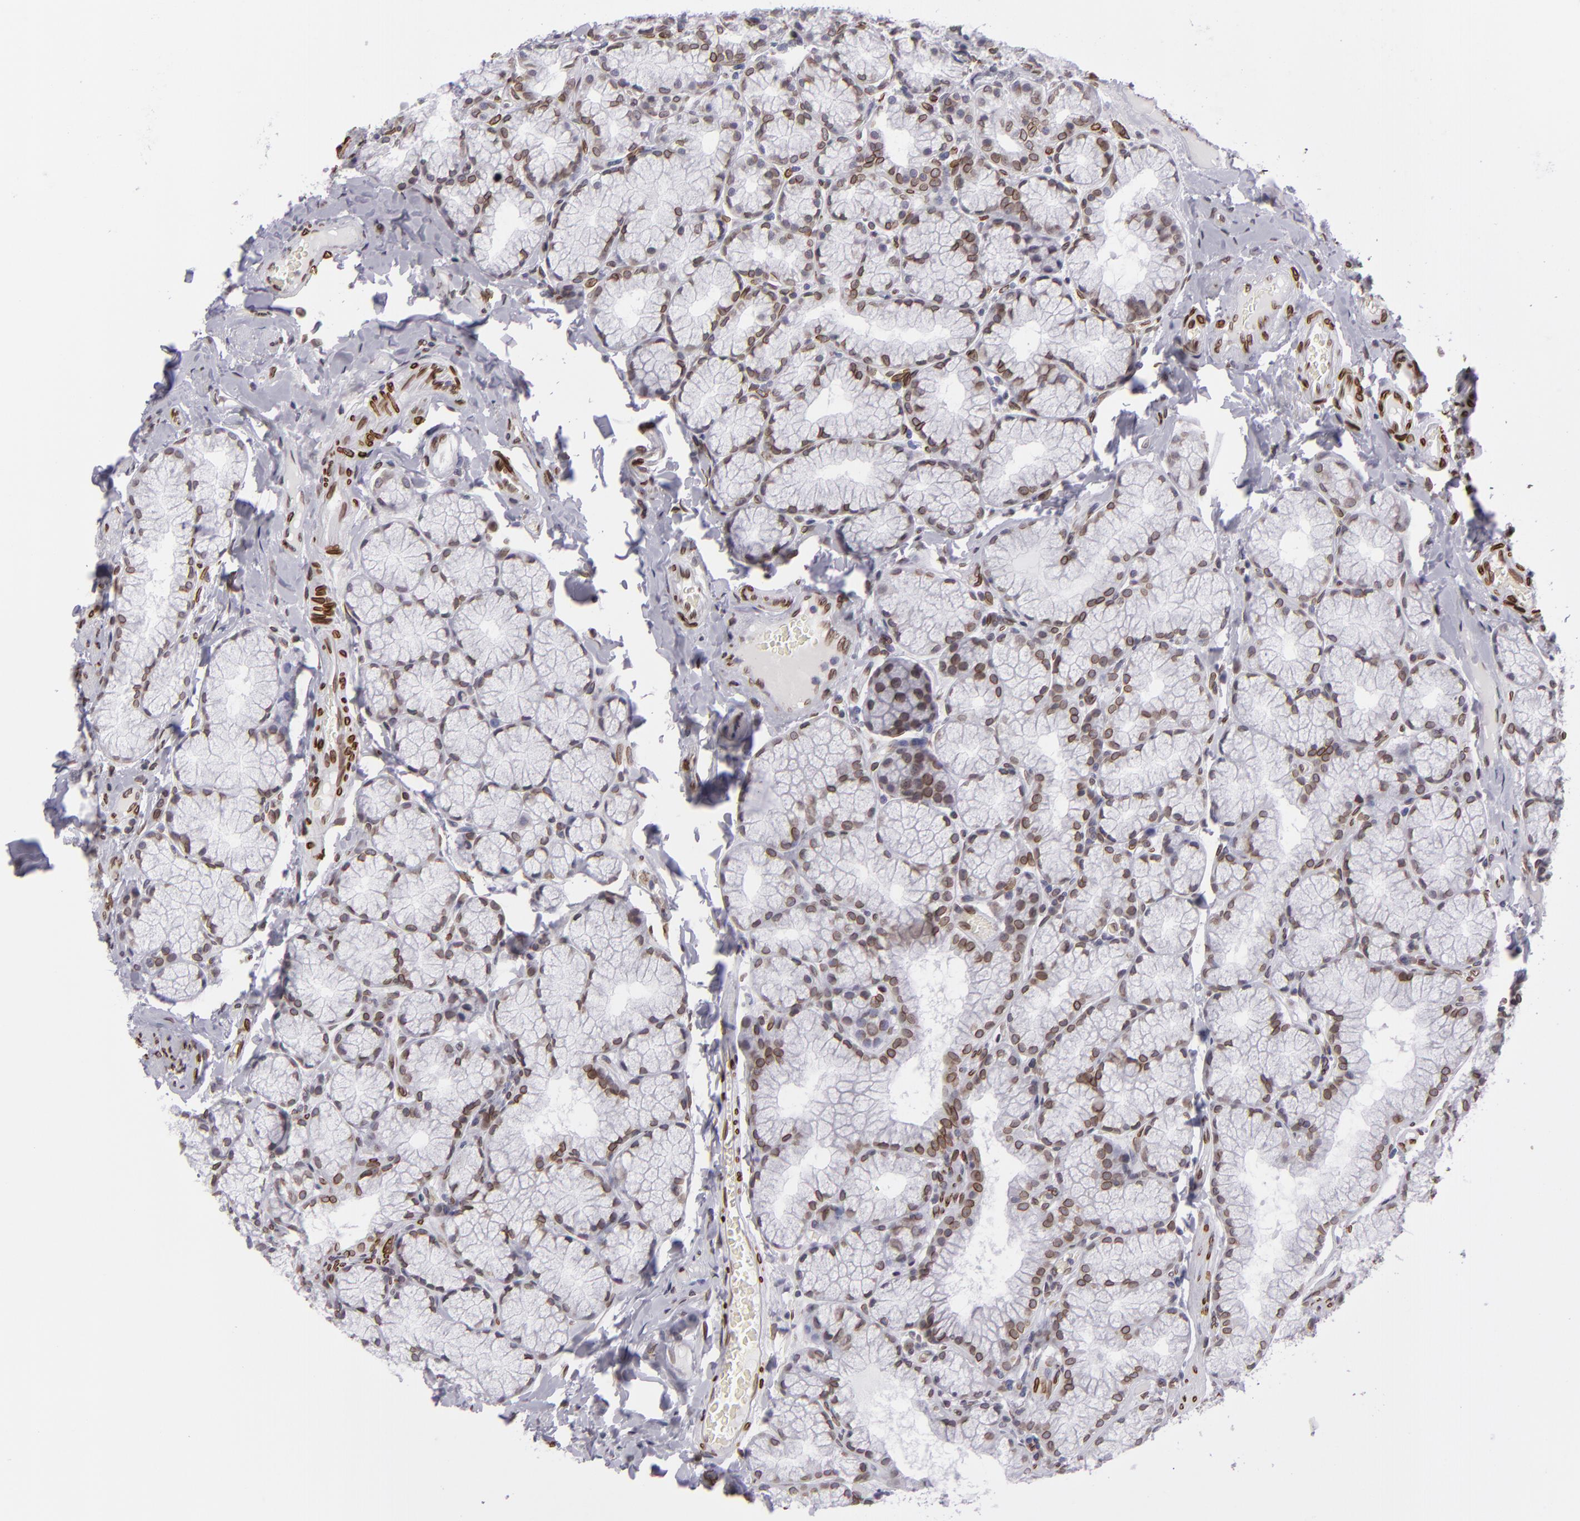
{"staining": {"intensity": "moderate", "quantity": ">75%", "location": "nuclear"}, "tissue": "duodenum", "cell_type": "Glandular cells", "image_type": "normal", "snomed": [{"axis": "morphology", "description": "Normal tissue, NOS"}, {"axis": "topography", "description": "Duodenum"}], "caption": "Protein expression analysis of benign human duodenum reveals moderate nuclear staining in approximately >75% of glandular cells. (DAB IHC, brown staining for protein, blue staining for nuclei).", "gene": "EMD", "patient": {"sex": "male", "age": 50}}